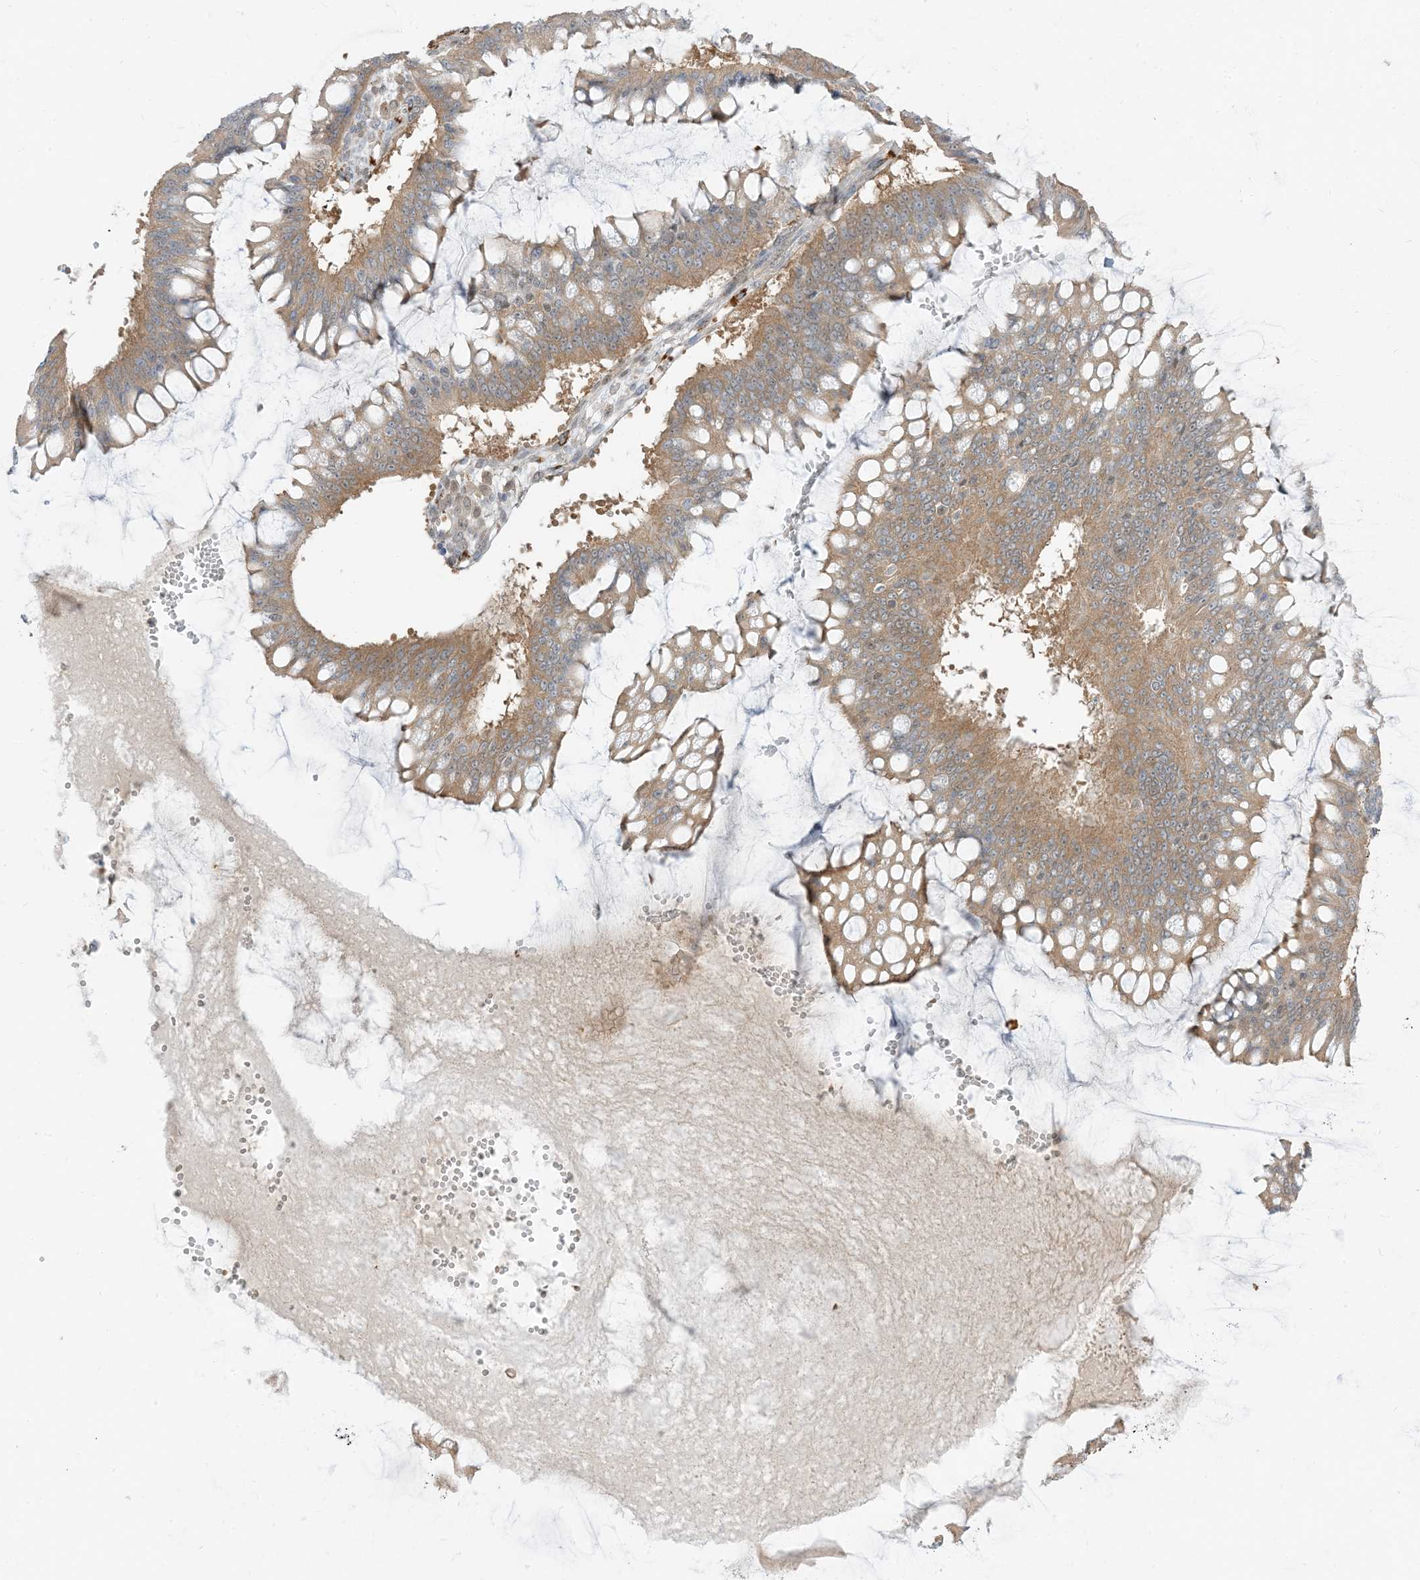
{"staining": {"intensity": "moderate", "quantity": ">75%", "location": "cytoplasmic/membranous"}, "tissue": "ovarian cancer", "cell_type": "Tumor cells", "image_type": "cancer", "snomed": [{"axis": "morphology", "description": "Cystadenocarcinoma, mucinous, NOS"}, {"axis": "topography", "description": "Ovary"}], "caption": "Tumor cells show moderate cytoplasmic/membranous positivity in approximately >75% of cells in ovarian cancer.", "gene": "RIN1", "patient": {"sex": "female", "age": 73}}